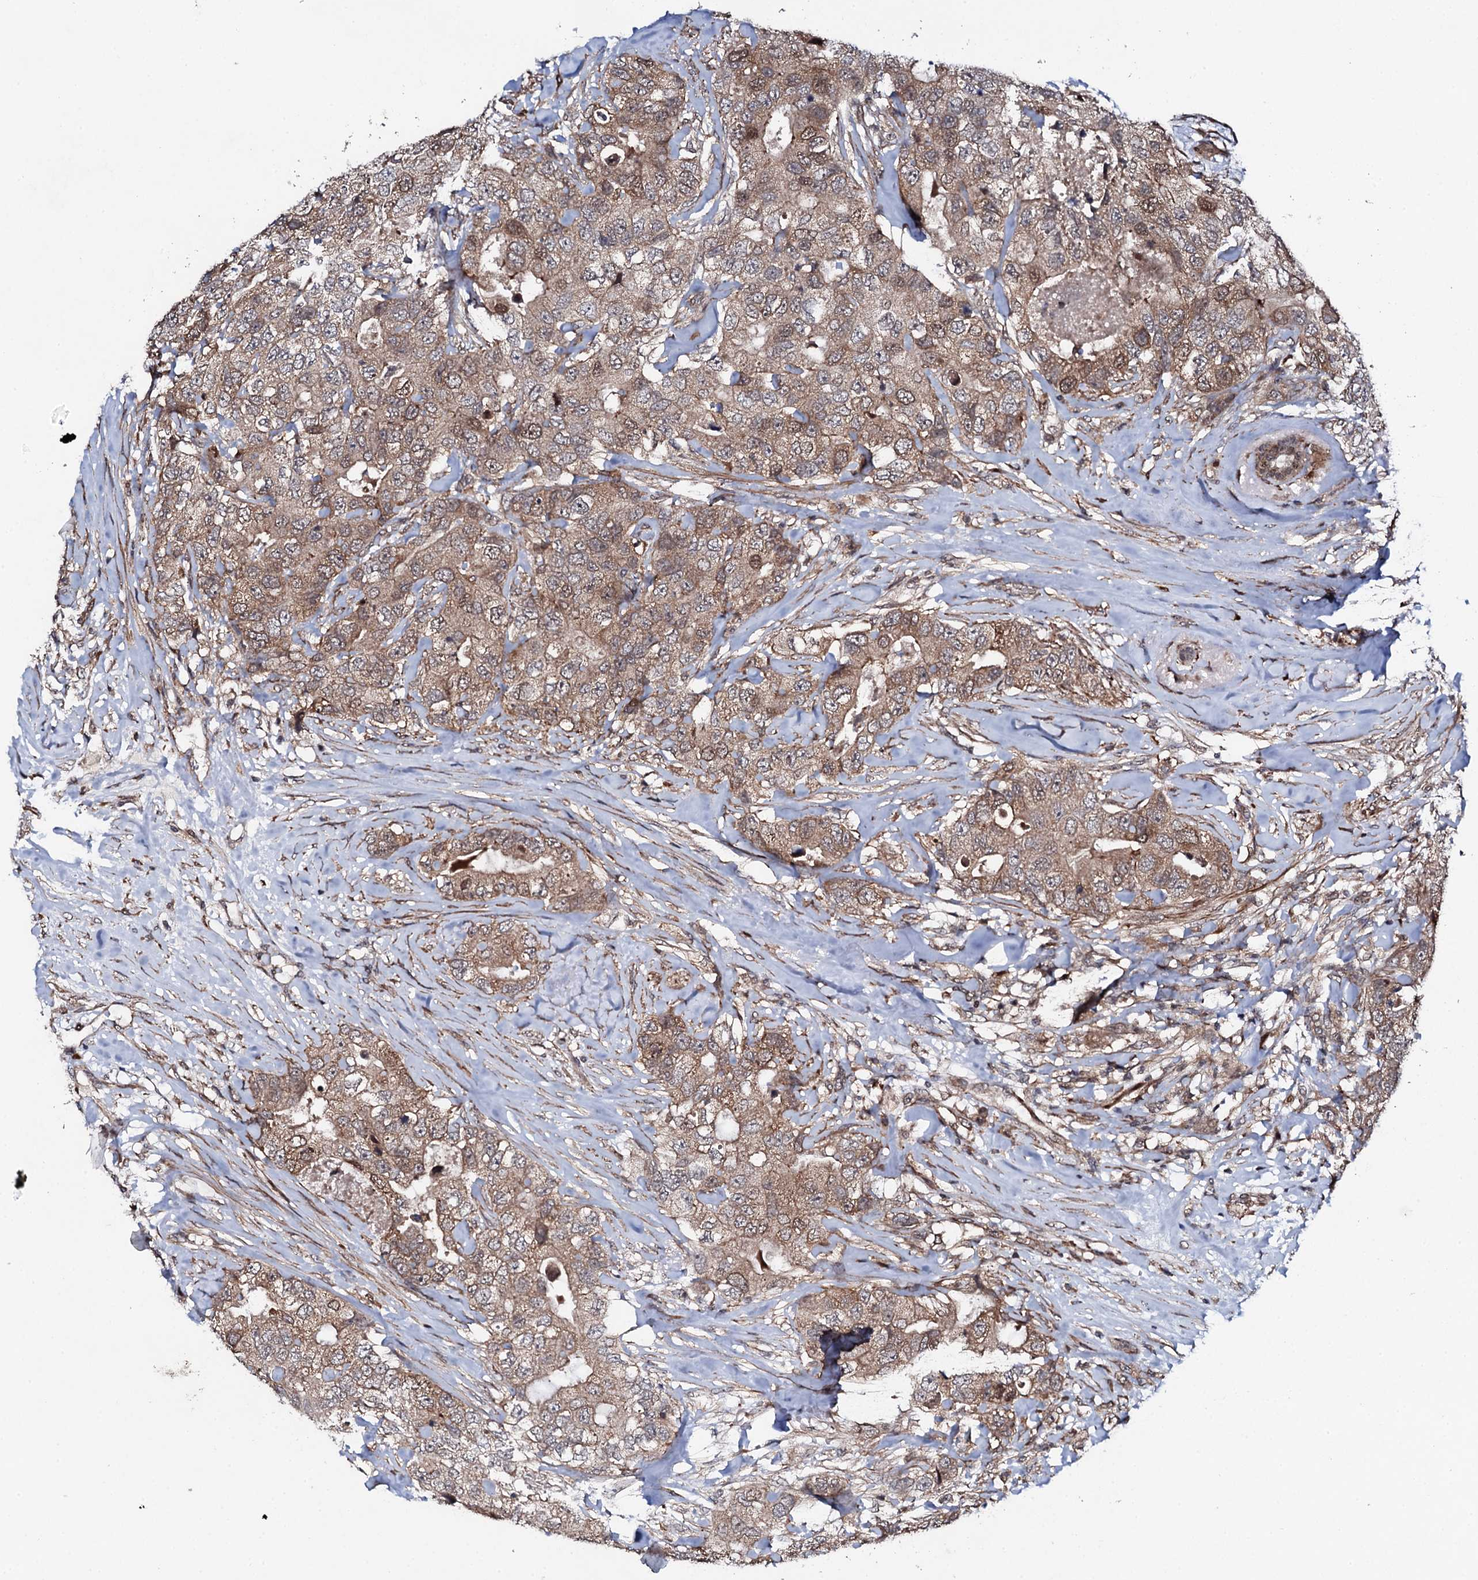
{"staining": {"intensity": "weak", "quantity": ">75%", "location": "cytoplasmic/membranous,nuclear"}, "tissue": "breast cancer", "cell_type": "Tumor cells", "image_type": "cancer", "snomed": [{"axis": "morphology", "description": "Duct carcinoma"}, {"axis": "topography", "description": "Breast"}], "caption": "Breast intraductal carcinoma stained for a protein (brown) reveals weak cytoplasmic/membranous and nuclear positive staining in about >75% of tumor cells.", "gene": "FAM111A", "patient": {"sex": "female", "age": 62}}